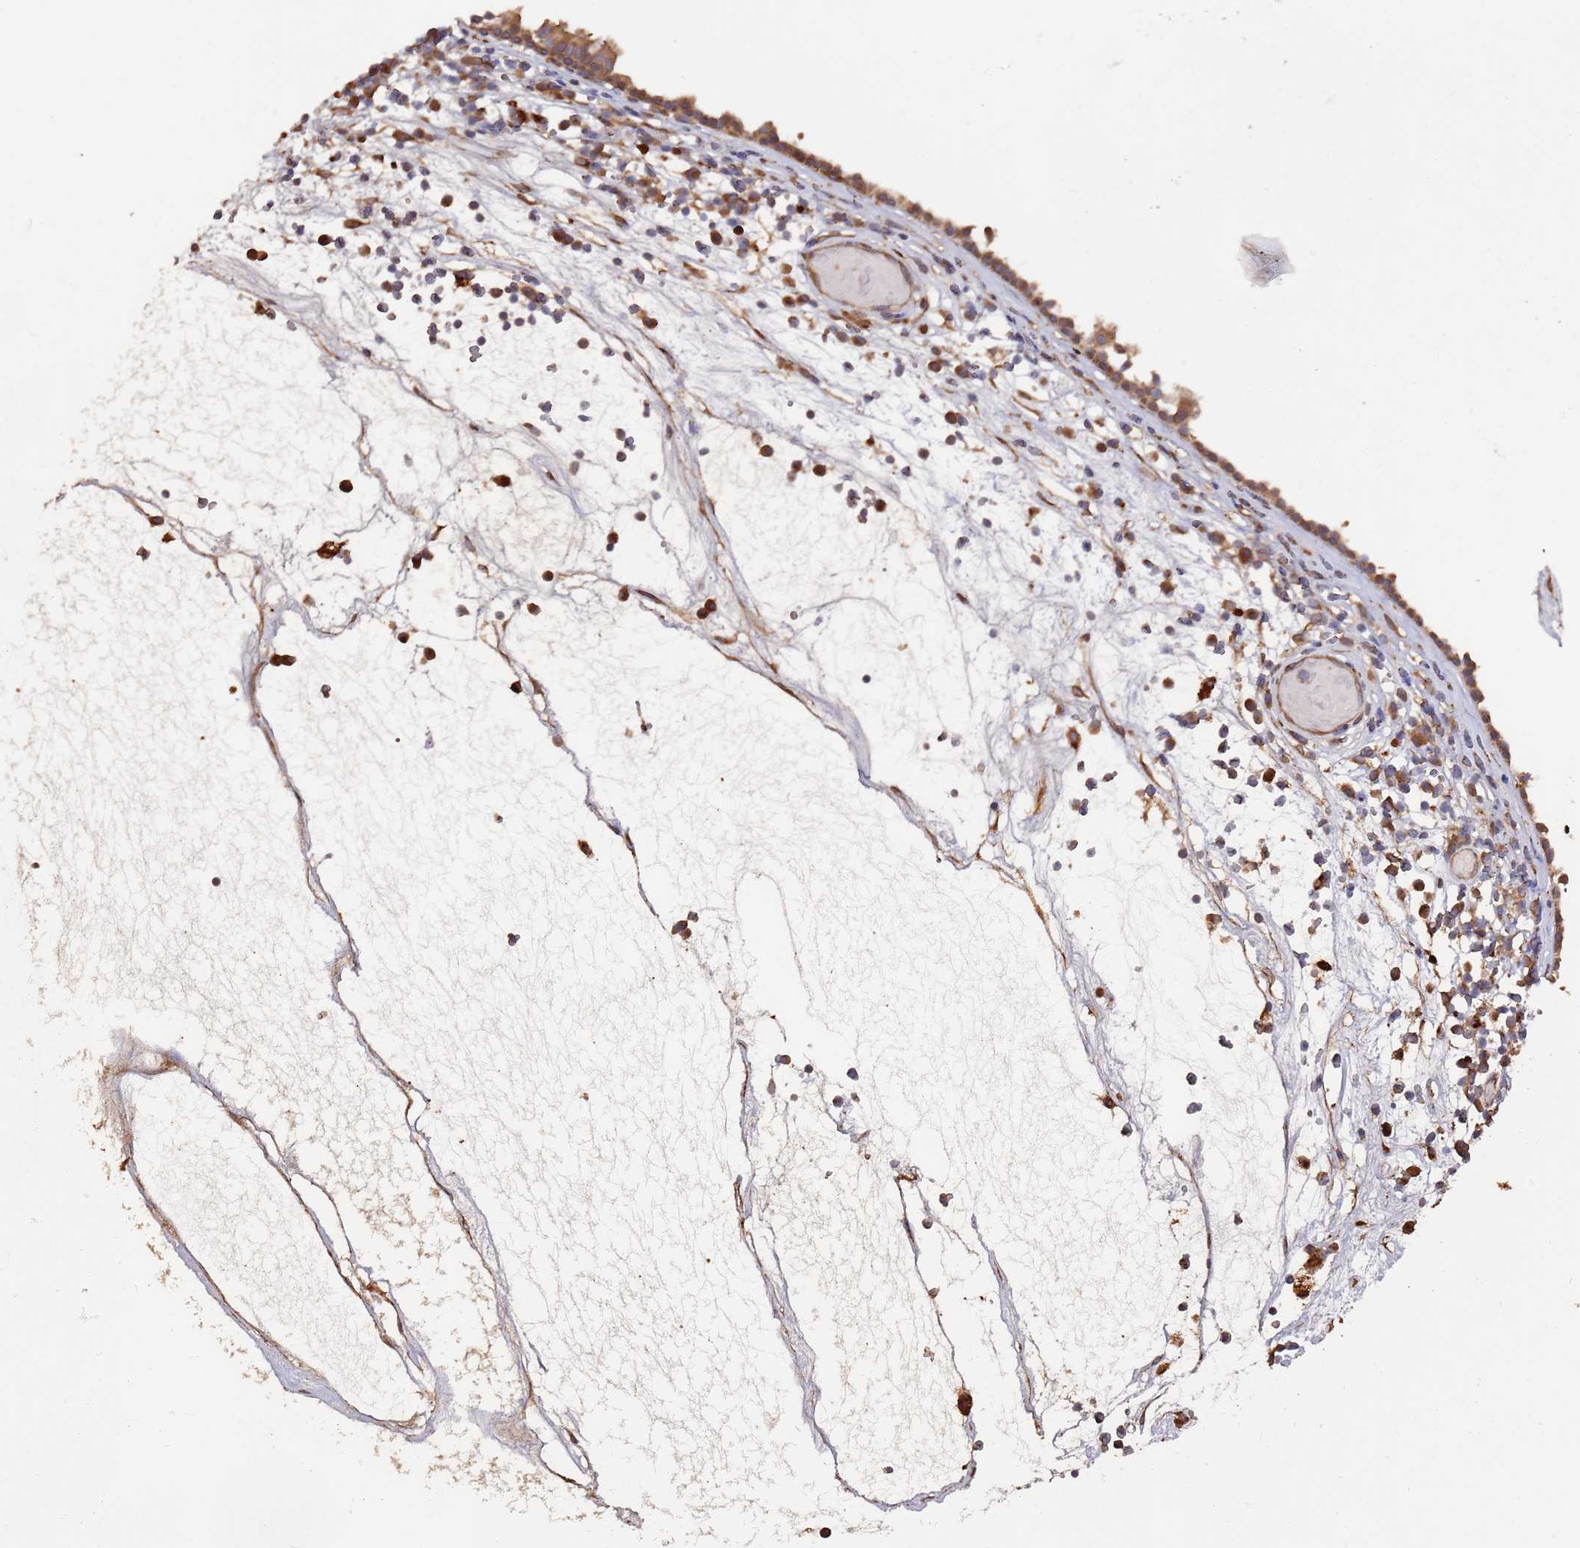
{"staining": {"intensity": "strong", "quantity": ">75%", "location": "cytoplasmic/membranous"}, "tissue": "nasopharynx", "cell_type": "Respiratory epithelial cells", "image_type": "normal", "snomed": [{"axis": "morphology", "description": "Normal tissue, NOS"}, {"axis": "morphology", "description": "Inflammation, NOS"}, {"axis": "topography", "description": "Nasopharynx"}], "caption": "A brown stain shows strong cytoplasmic/membranous staining of a protein in respiratory epithelial cells of unremarkable human nasopharynx.", "gene": "LACC1", "patient": {"sex": "male", "age": 70}}